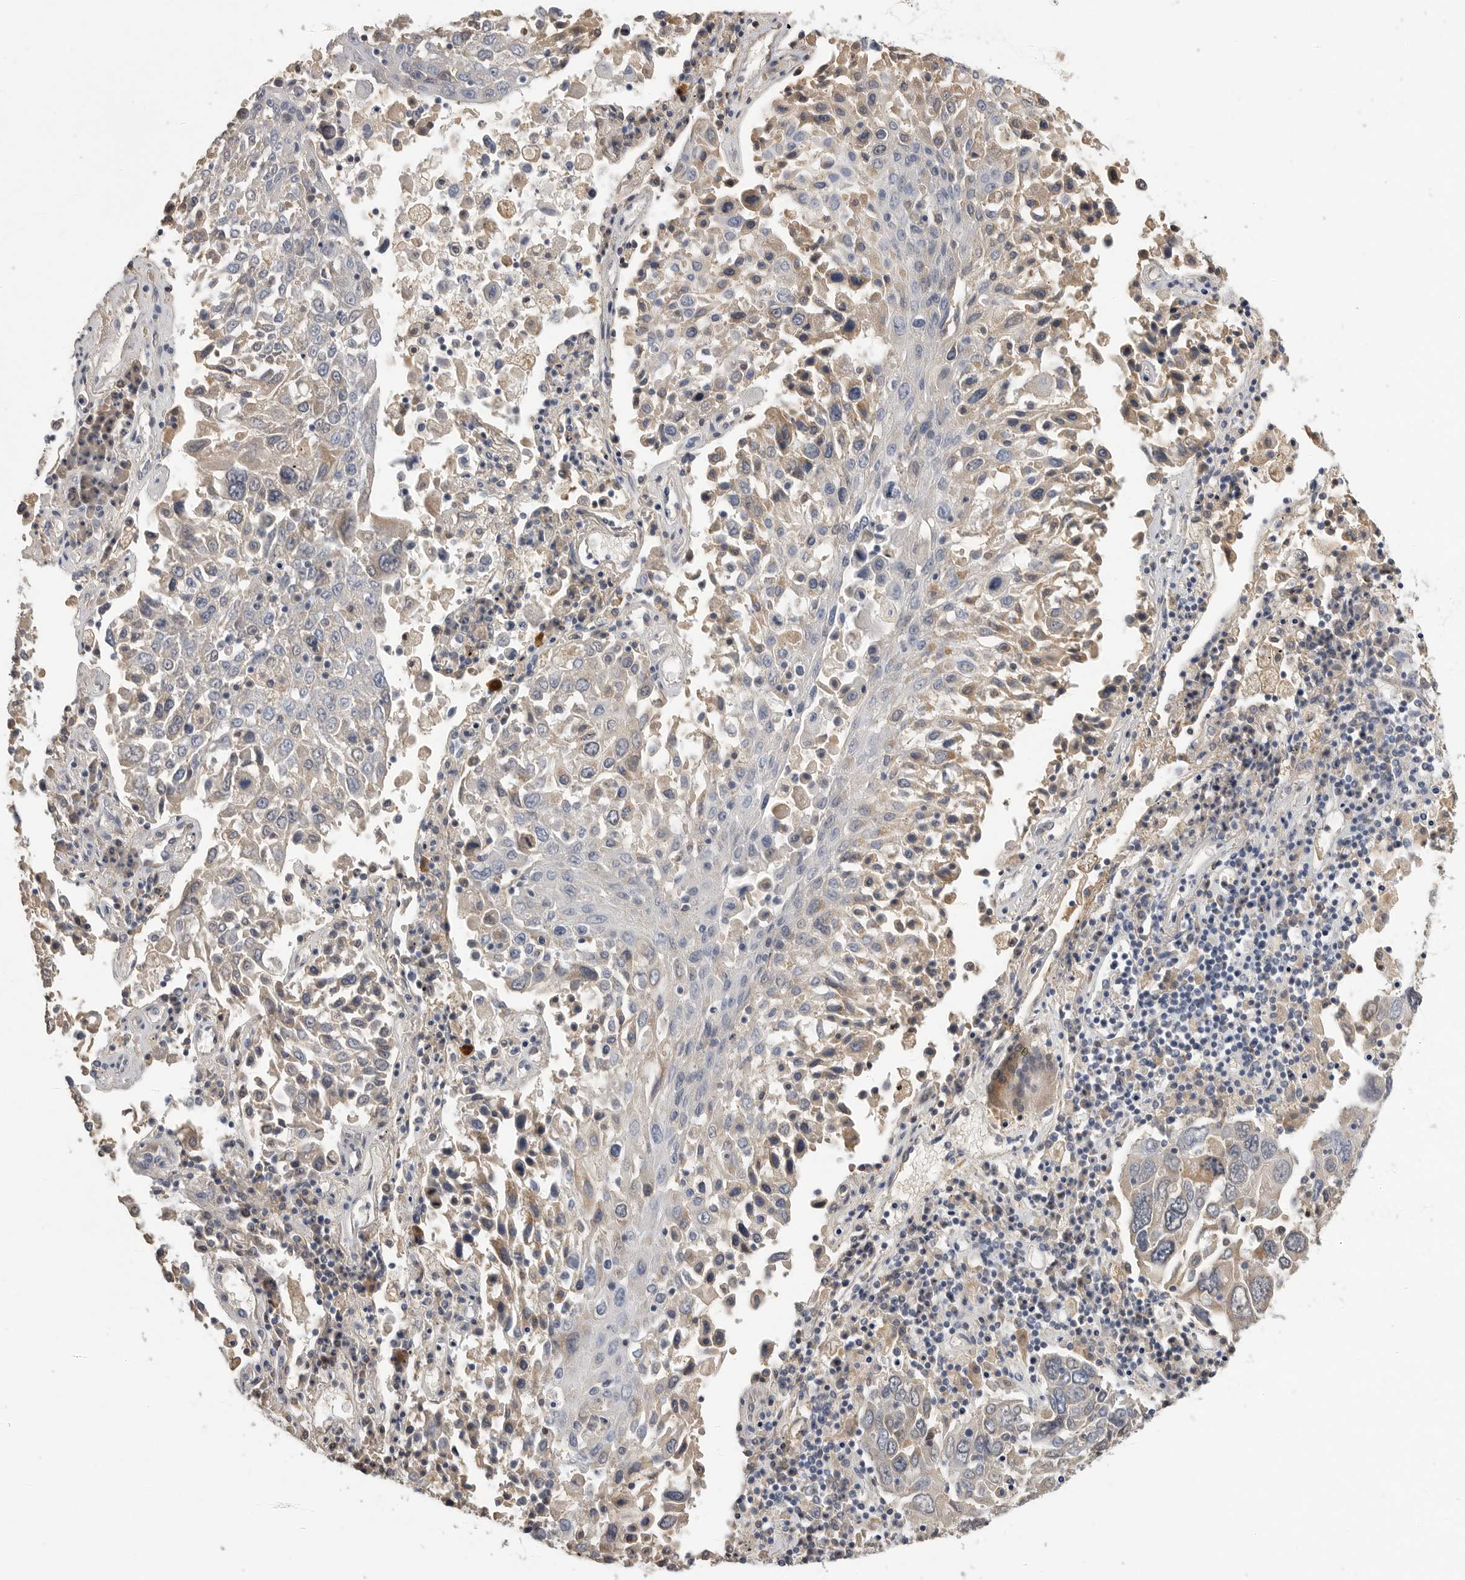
{"staining": {"intensity": "weak", "quantity": "<25%", "location": "cytoplasmic/membranous"}, "tissue": "lung cancer", "cell_type": "Tumor cells", "image_type": "cancer", "snomed": [{"axis": "morphology", "description": "Squamous cell carcinoma, NOS"}, {"axis": "topography", "description": "Lung"}], "caption": "Human squamous cell carcinoma (lung) stained for a protein using IHC exhibits no expression in tumor cells.", "gene": "SDC3", "patient": {"sex": "male", "age": 65}}